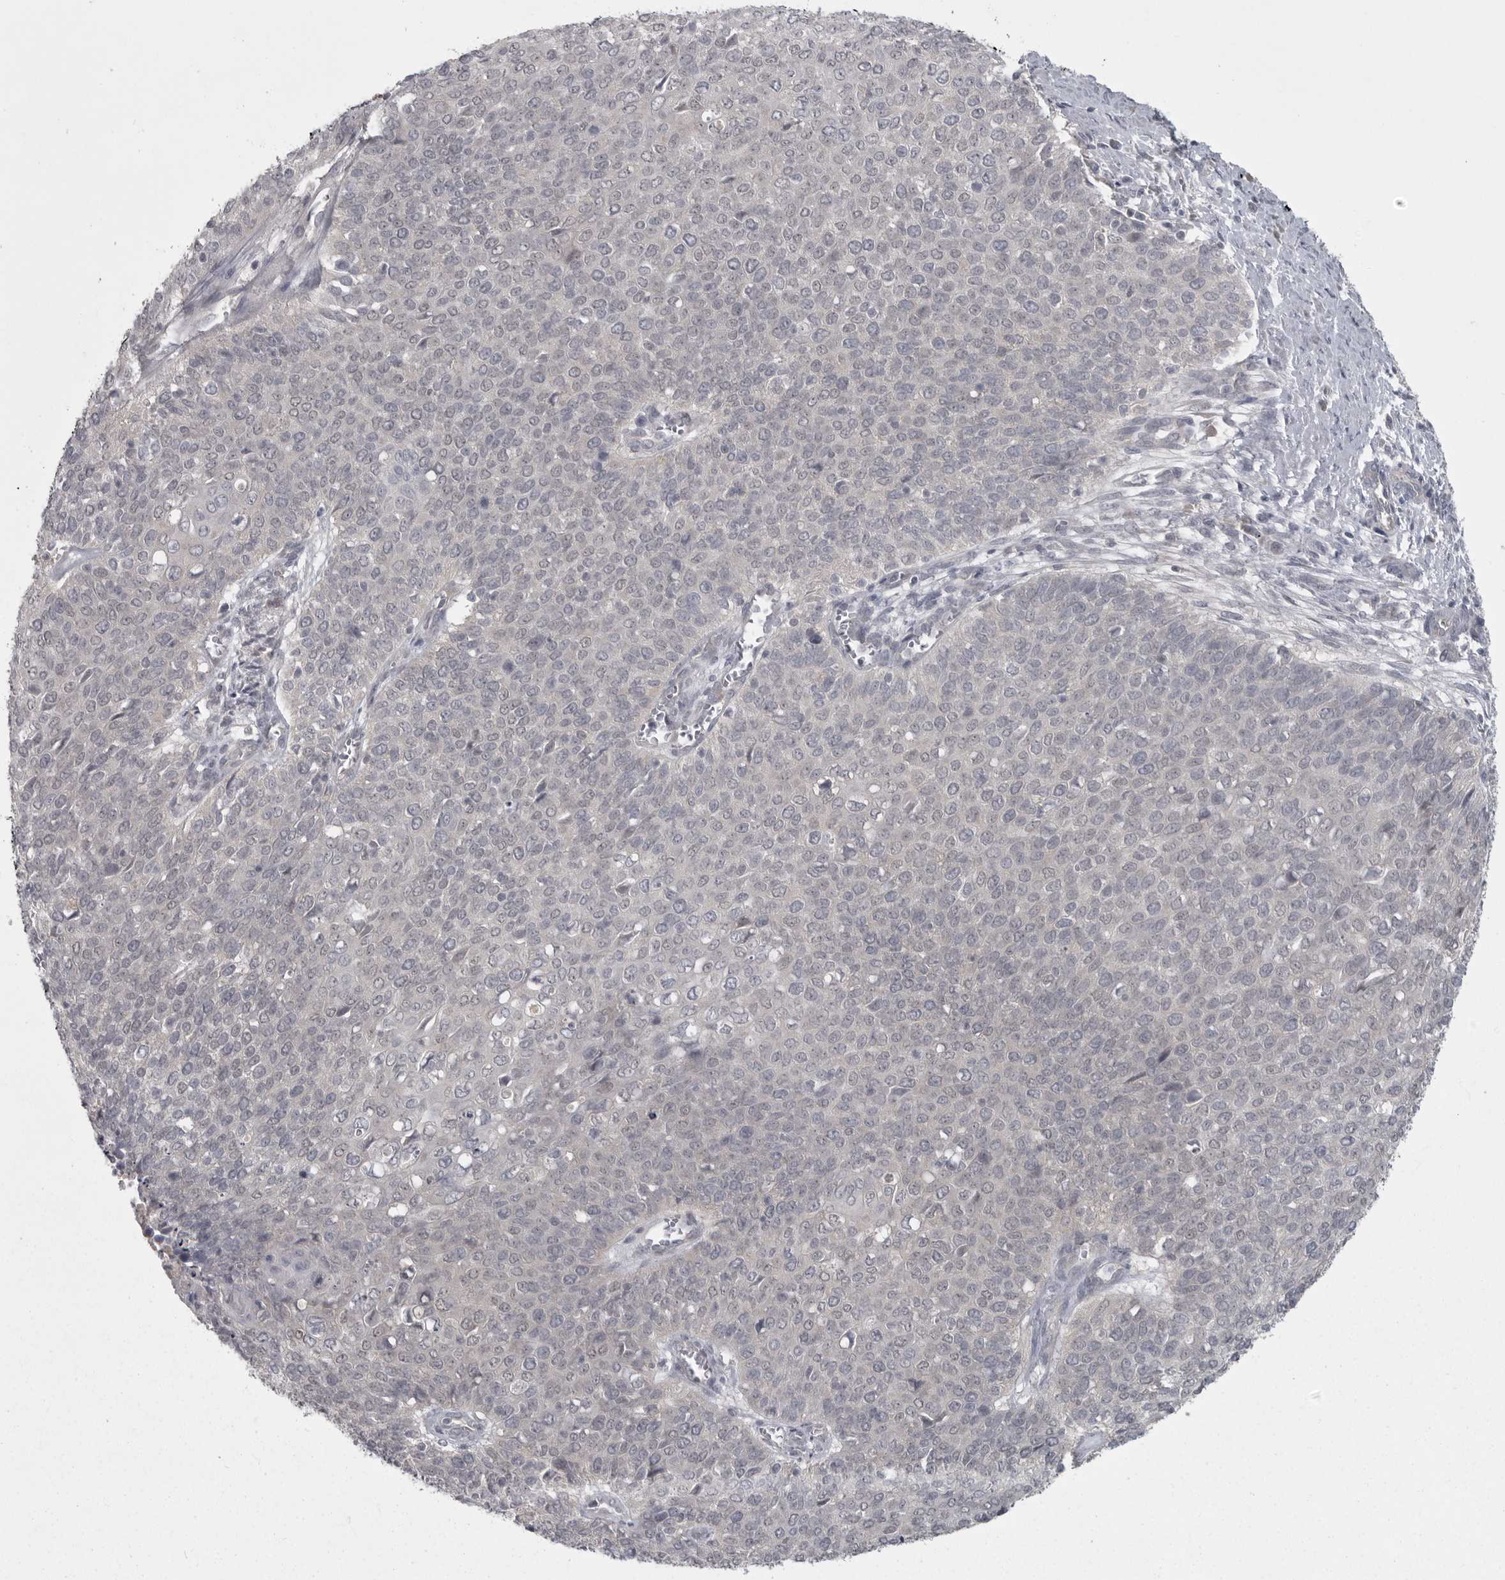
{"staining": {"intensity": "negative", "quantity": "none", "location": "none"}, "tissue": "cervical cancer", "cell_type": "Tumor cells", "image_type": "cancer", "snomed": [{"axis": "morphology", "description": "Squamous cell carcinoma, NOS"}, {"axis": "topography", "description": "Cervix"}], "caption": "IHC of human cervical cancer shows no expression in tumor cells.", "gene": "PHF13", "patient": {"sex": "female", "age": 39}}